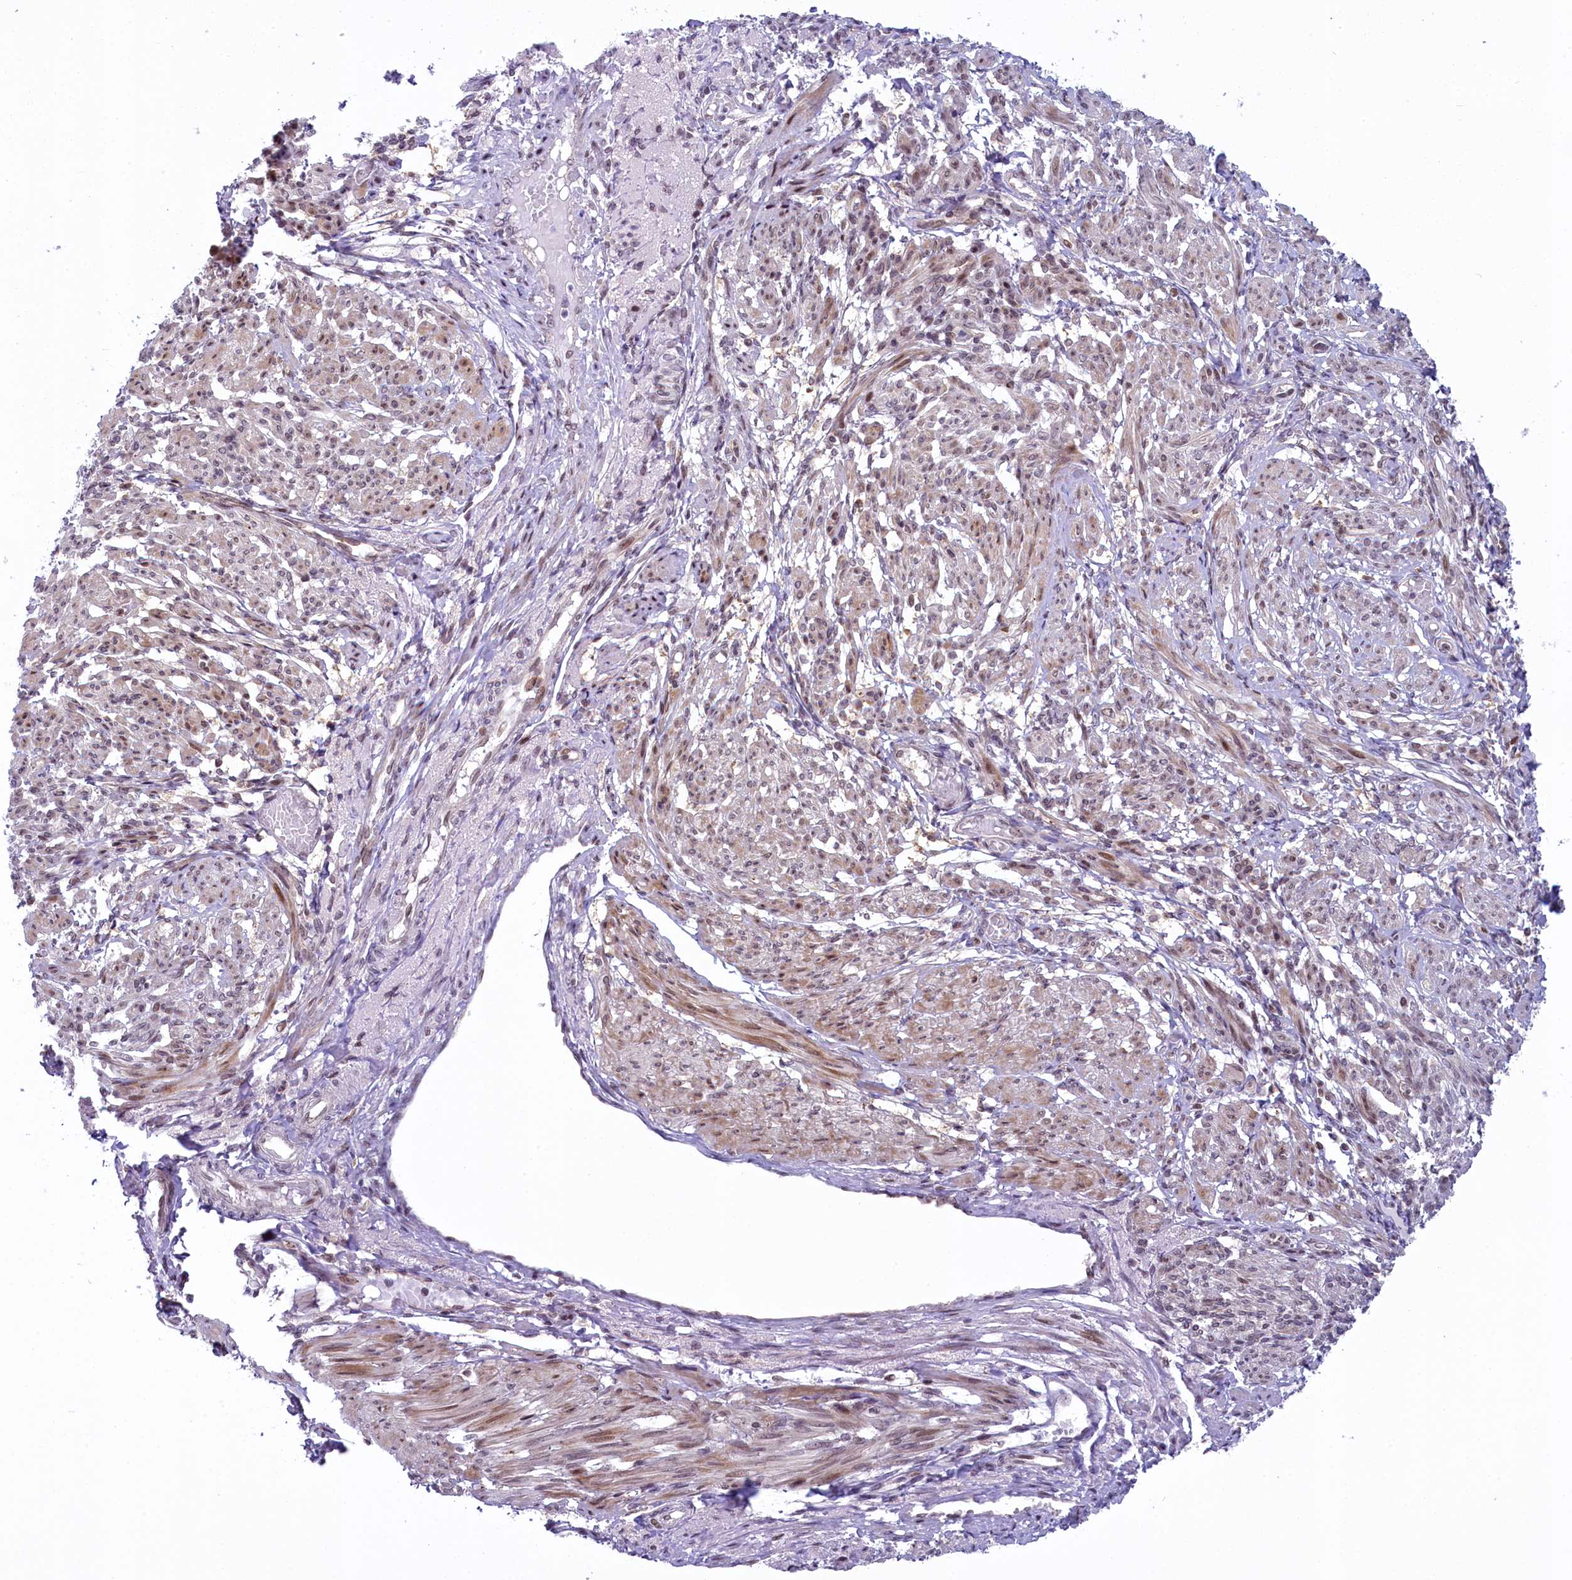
{"staining": {"intensity": "moderate", "quantity": "<25%", "location": "cytoplasmic/membranous,nuclear"}, "tissue": "smooth muscle", "cell_type": "Smooth muscle cells", "image_type": "normal", "snomed": [{"axis": "morphology", "description": "Normal tissue, NOS"}, {"axis": "topography", "description": "Smooth muscle"}], "caption": "The image demonstrates staining of normal smooth muscle, revealing moderate cytoplasmic/membranous,nuclear protein positivity (brown color) within smooth muscle cells.", "gene": "FCHO1", "patient": {"sex": "female", "age": 39}}